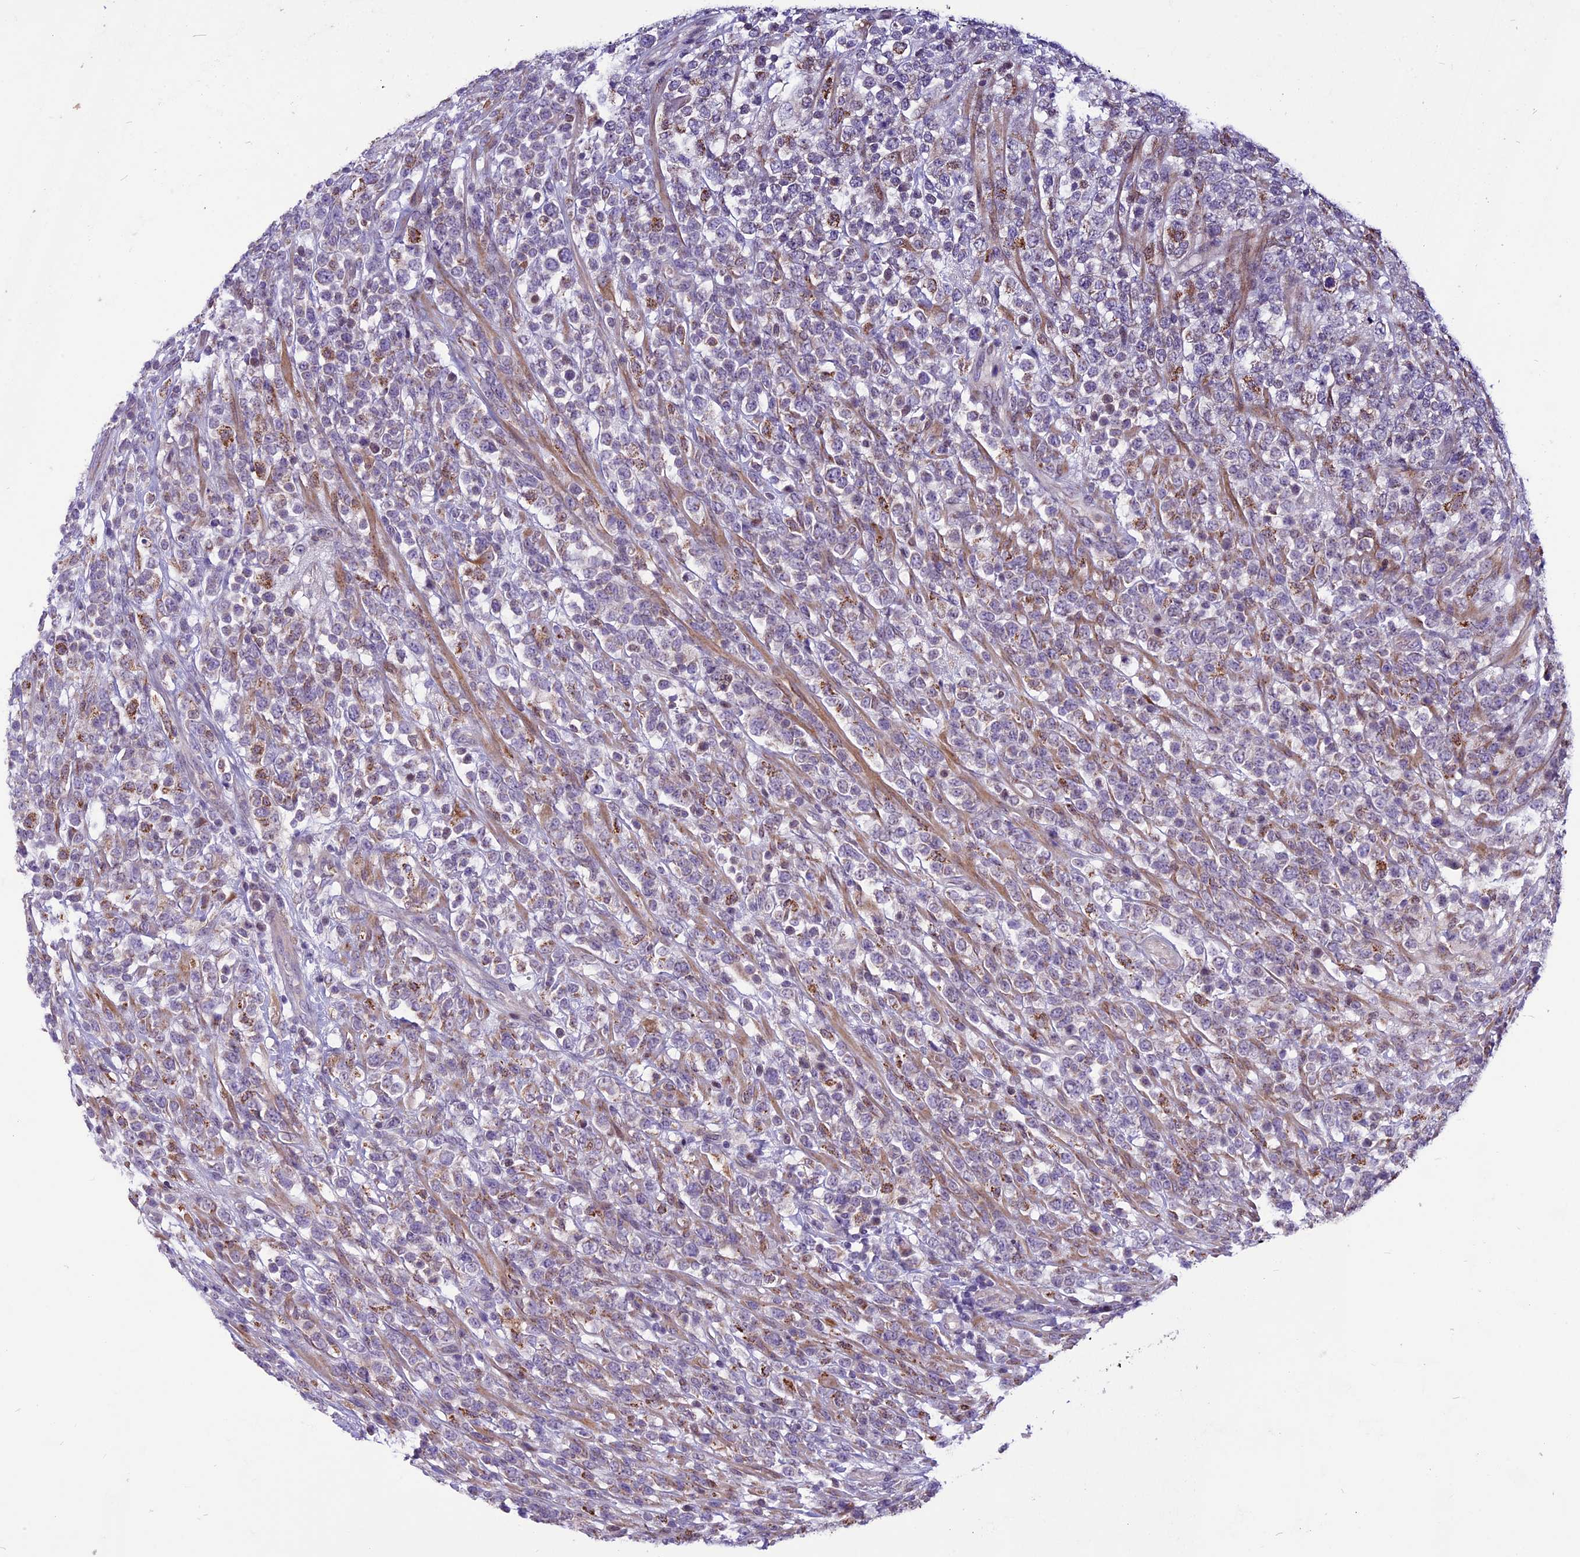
{"staining": {"intensity": "moderate", "quantity": "<25%", "location": "cytoplasmic/membranous"}, "tissue": "lymphoma", "cell_type": "Tumor cells", "image_type": "cancer", "snomed": [{"axis": "morphology", "description": "Malignant lymphoma, non-Hodgkin's type, High grade"}, {"axis": "topography", "description": "Colon"}], "caption": "Protein analysis of lymphoma tissue exhibits moderate cytoplasmic/membranous expression in about <25% of tumor cells. (DAB IHC, brown staining for protein, blue staining for nuclei).", "gene": "MIEF2", "patient": {"sex": "female", "age": 53}}